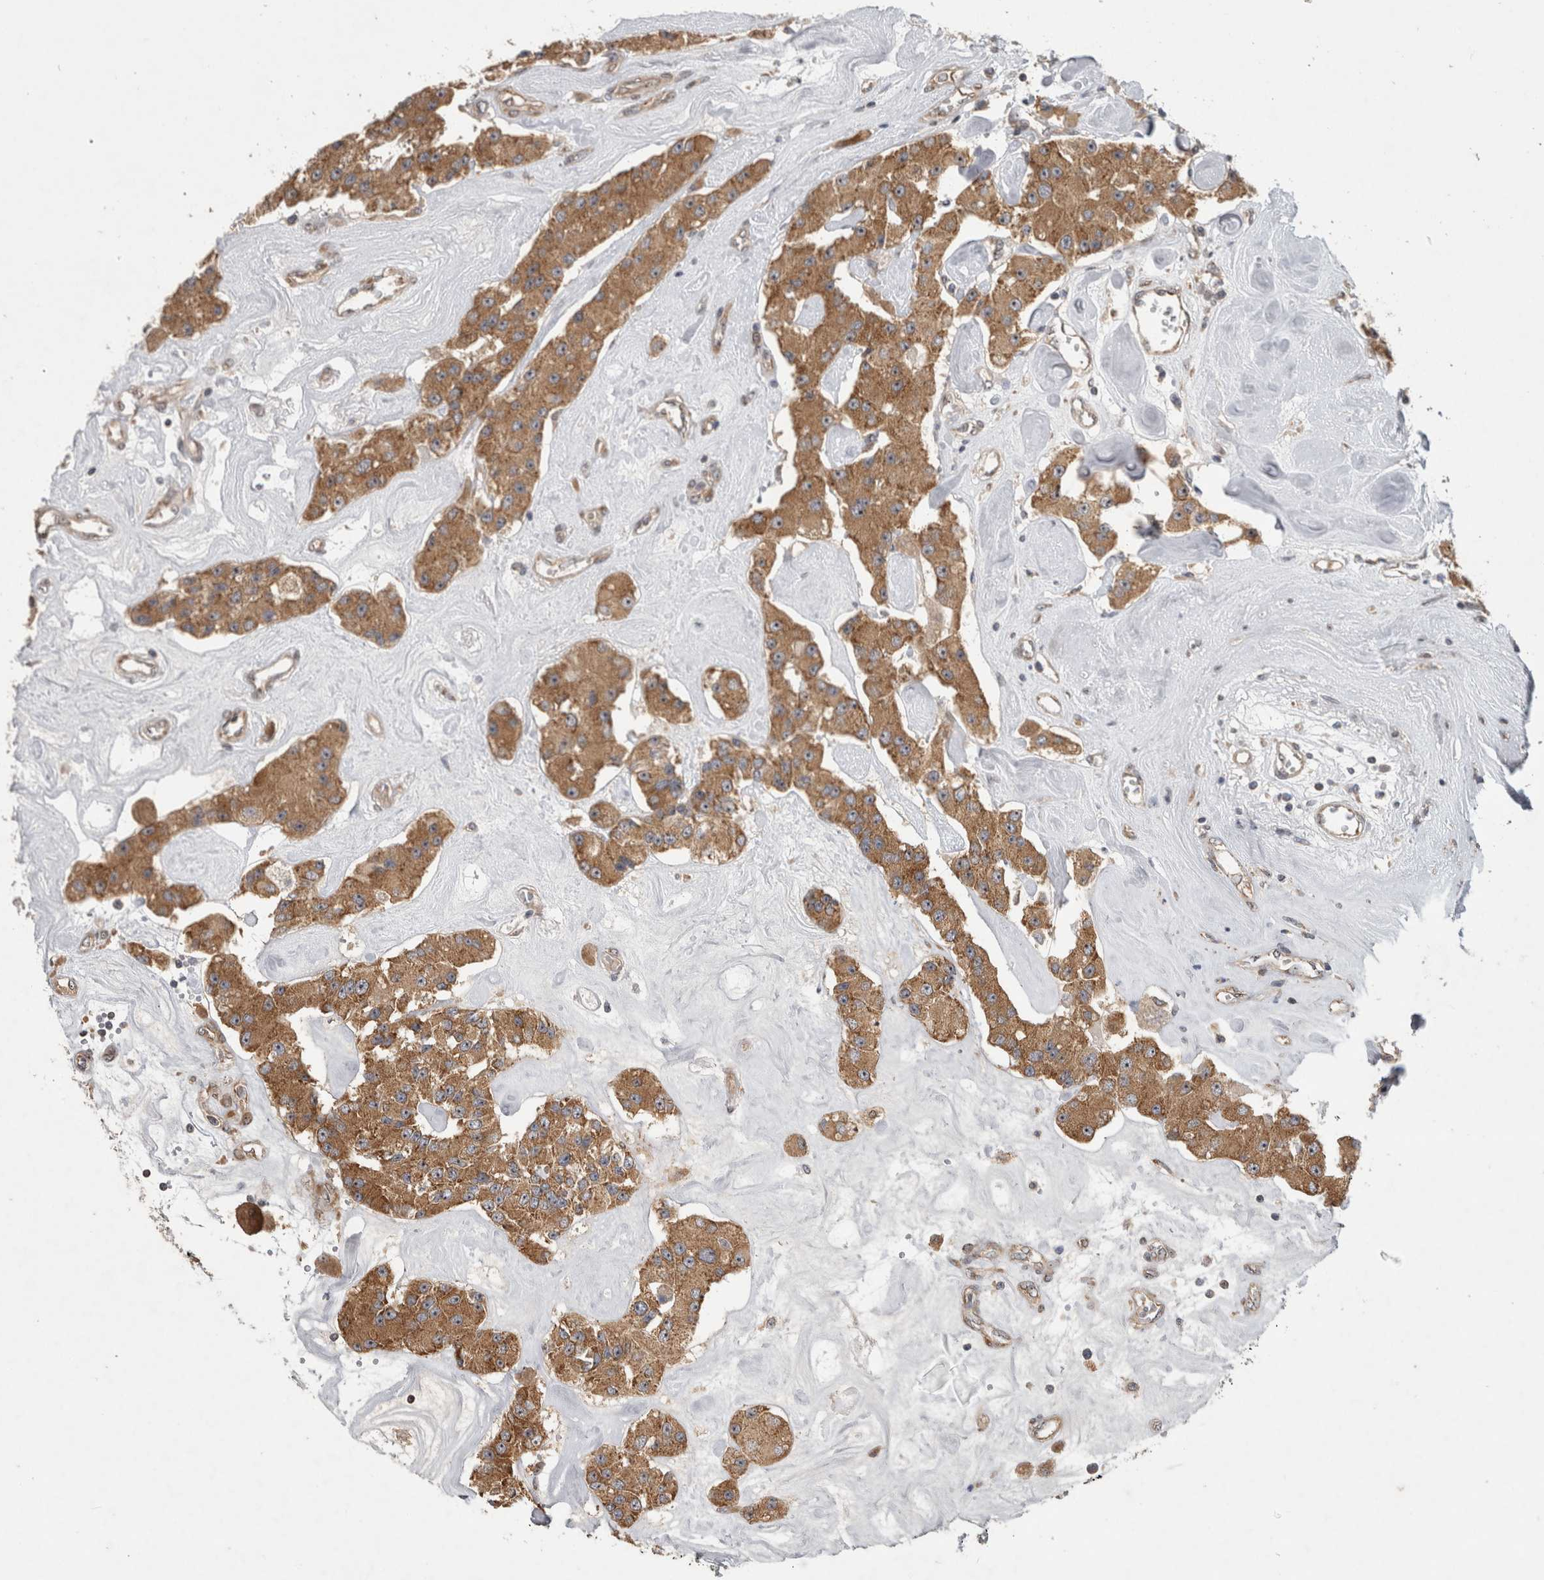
{"staining": {"intensity": "moderate", "quantity": ">75%", "location": "cytoplasmic/membranous,nuclear"}, "tissue": "carcinoid", "cell_type": "Tumor cells", "image_type": "cancer", "snomed": [{"axis": "morphology", "description": "Carcinoid, malignant, NOS"}, {"axis": "topography", "description": "Pancreas"}], "caption": "Carcinoid (malignant) stained for a protein (brown) shows moderate cytoplasmic/membranous and nuclear positive expression in approximately >75% of tumor cells.", "gene": "ATXN2", "patient": {"sex": "male", "age": 41}}